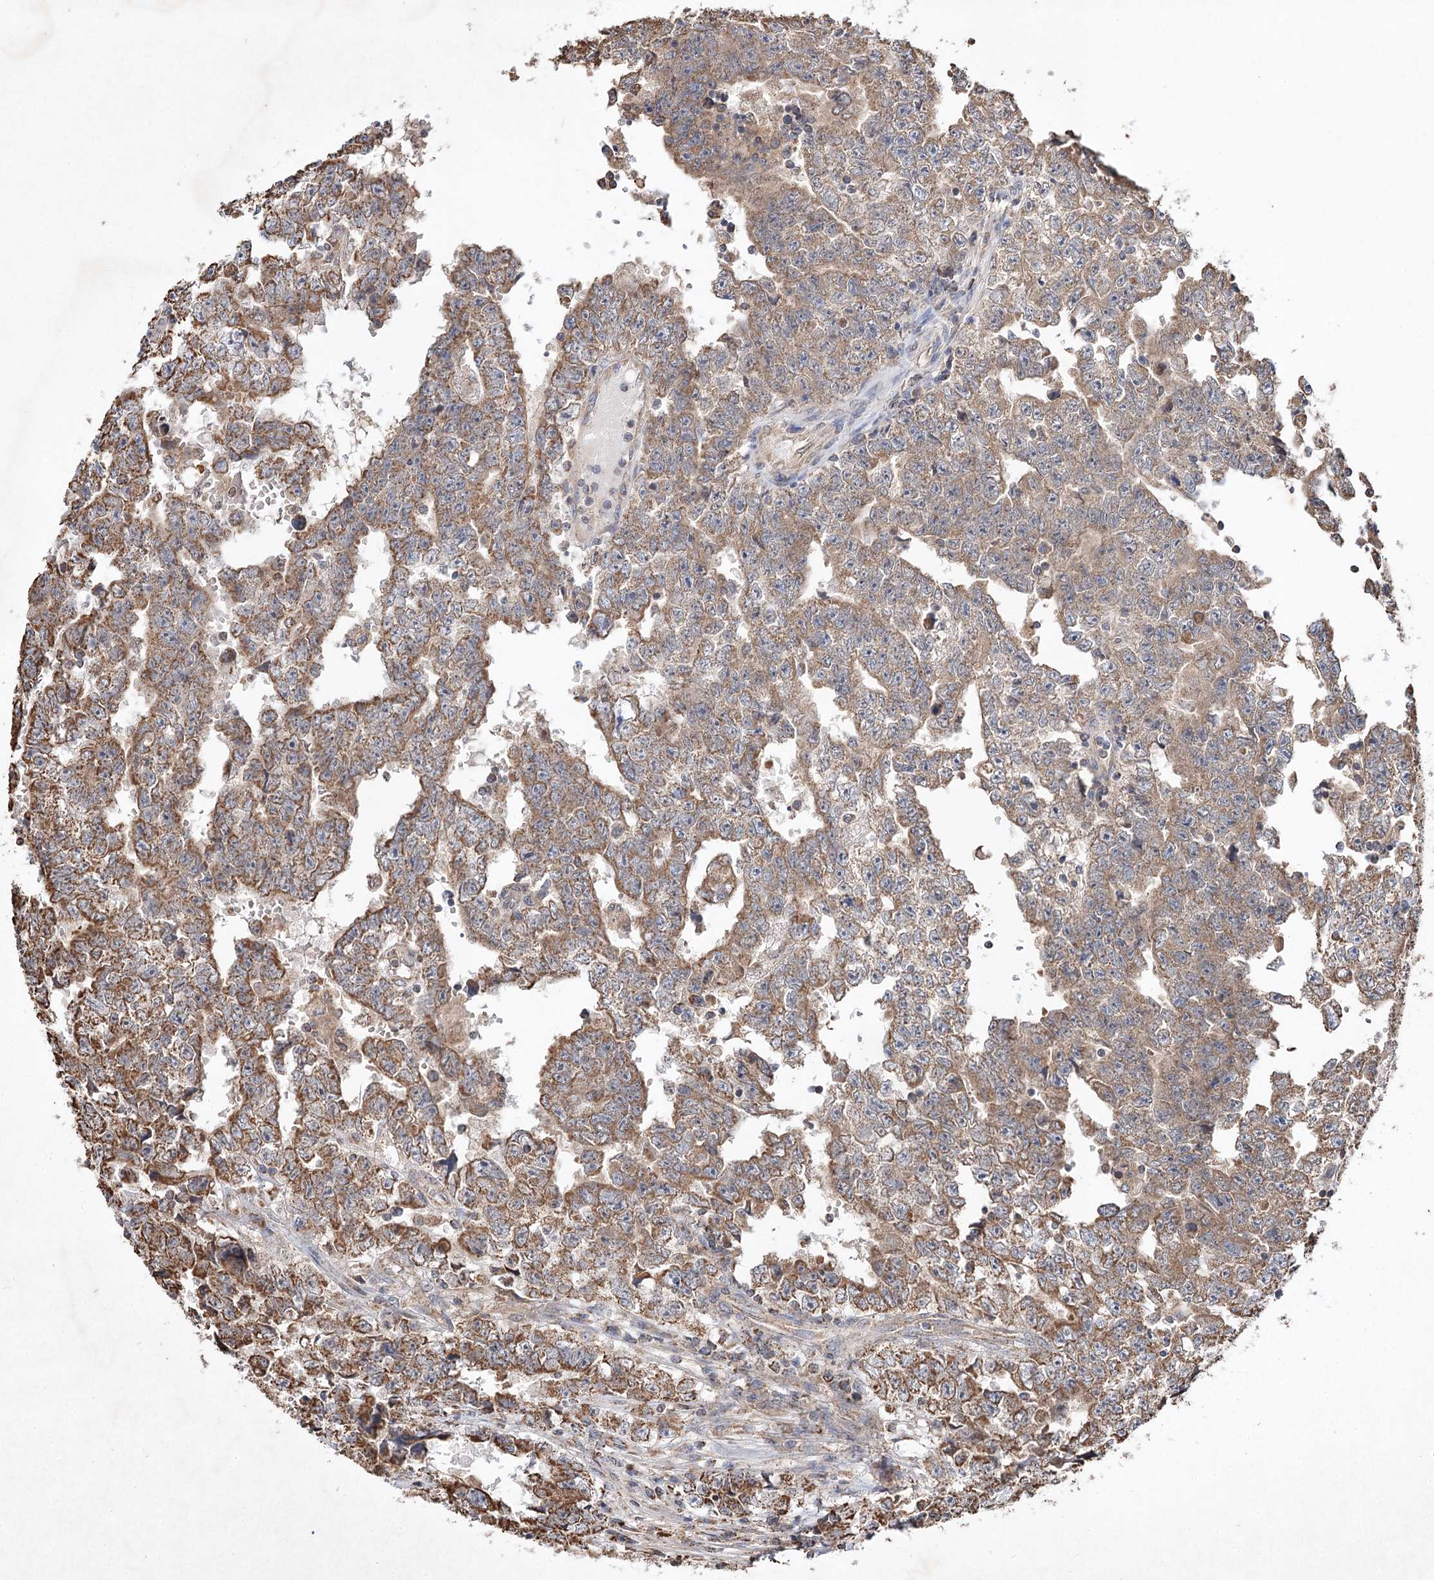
{"staining": {"intensity": "moderate", "quantity": "25%-75%", "location": "cytoplasmic/membranous"}, "tissue": "testis cancer", "cell_type": "Tumor cells", "image_type": "cancer", "snomed": [{"axis": "morphology", "description": "Carcinoma, Embryonal, NOS"}, {"axis": "topography", "description": "Testis"}], "caption": "Protein expression analysis of human testis cancer (embryonal carcinoma) reveals moderate cytoplasmic/membranous expression in about 25%-75% of tumor cells.", "gene": "PIK3CB", "patient": {"sex": "male", "age": 25}}